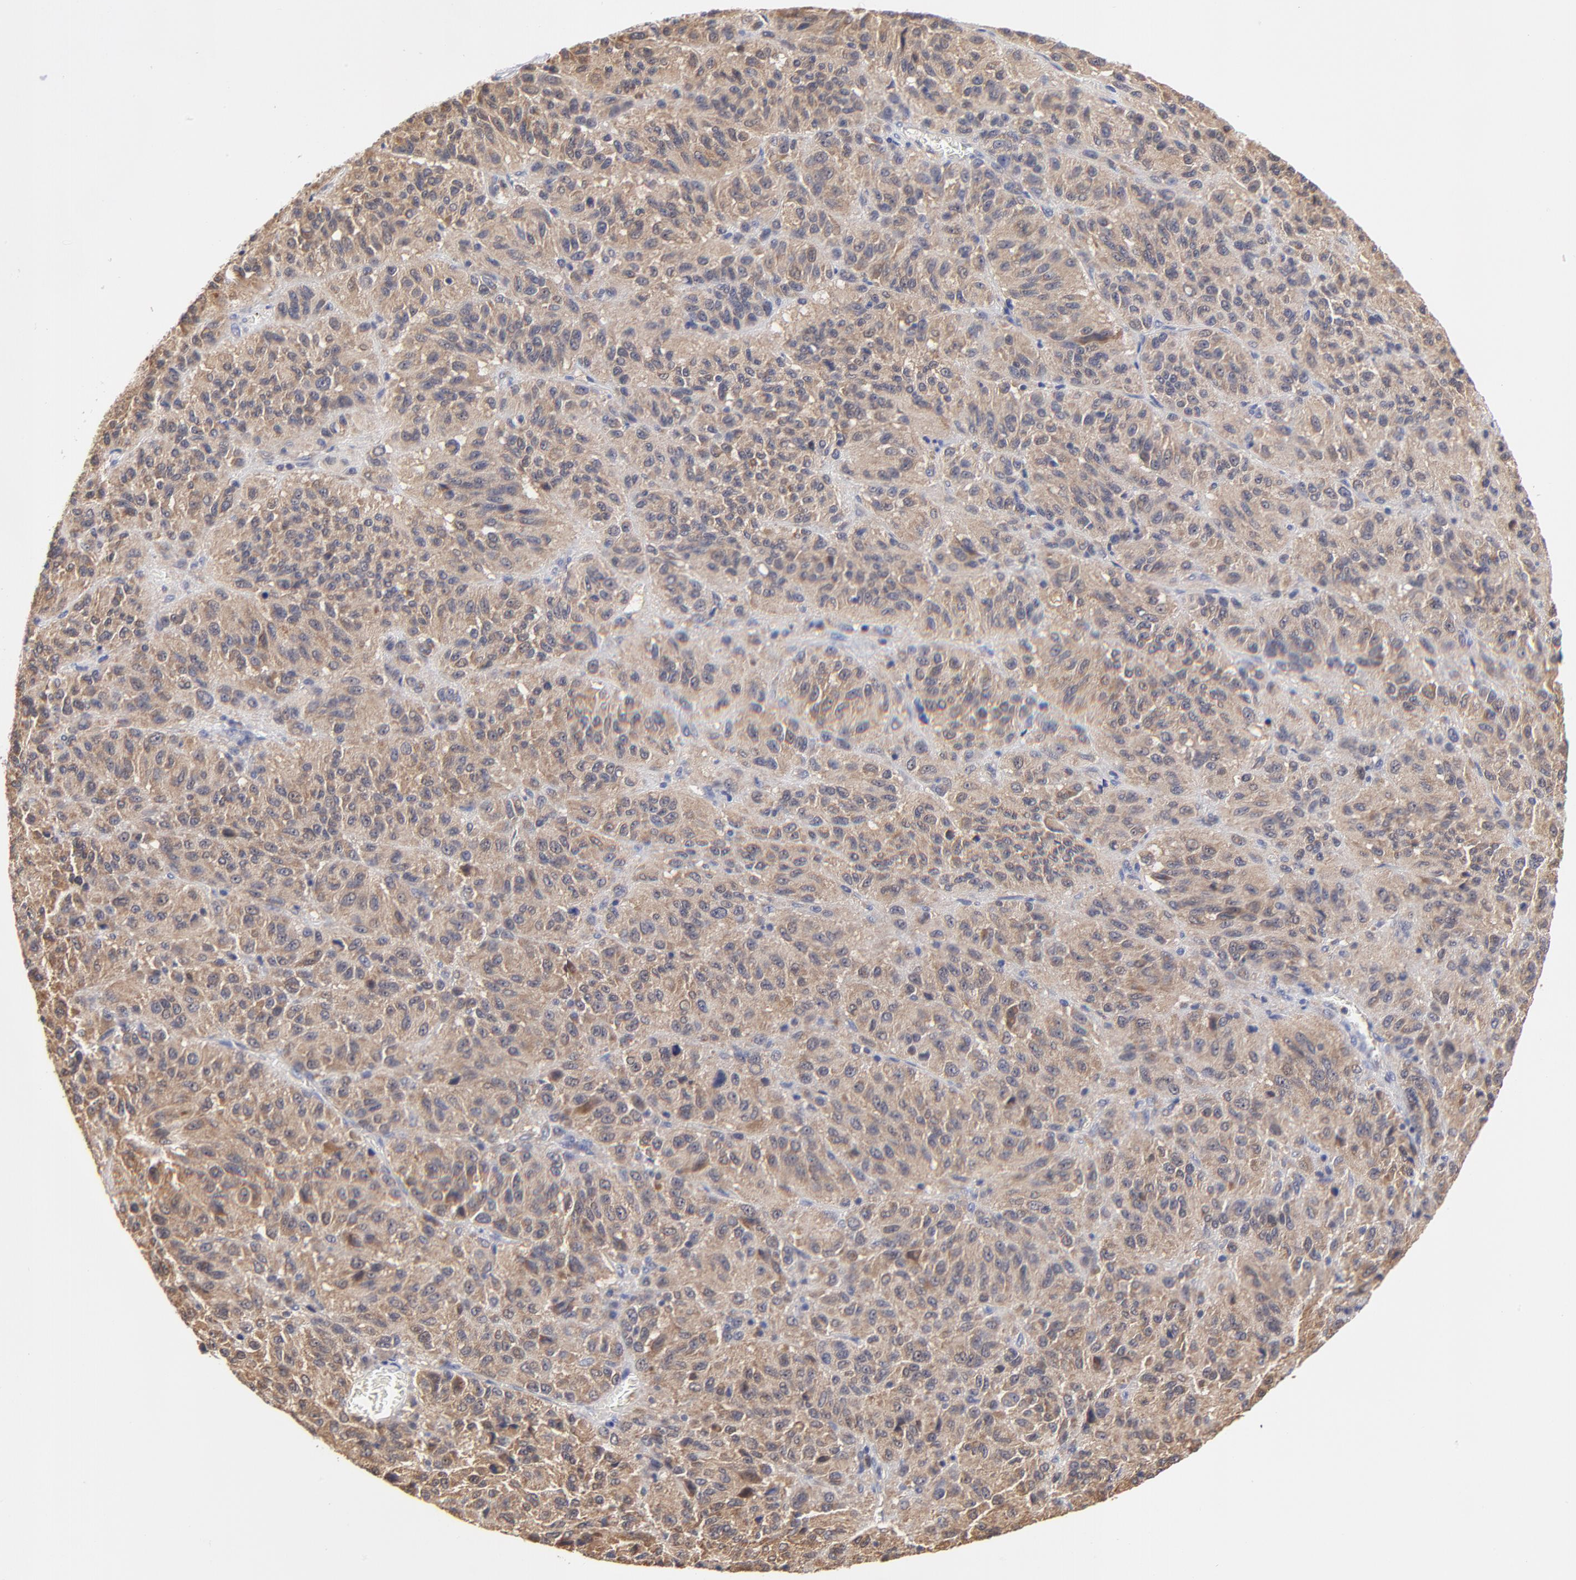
{"staining": {"intensity": "weak", "quantity": ">75%", "location": "cytoplasmic/membranous"}, "tissue": "melanoma", "cell_type": "Tumor cells", "image_type": "cancer", "snomed": [{"axis": "morphology", "description": "Malignant melanoma, Metastatic site"}, {"axis": "topography", "description": "Lung"}], "caption": "The histopathology image reveals immunohistochemical staining of melanoma. There is weak cytoplasmic/membranous positivity is seen in about >75% of tumor cells. Using DAB (3,3'-diaminobenzidine) (brown) and hematoxylin (blue) stains, captured at high magnification using brightfield microscopy.", "gene": "PCMT1", "patient": {"sex": "male", "age": 64}}